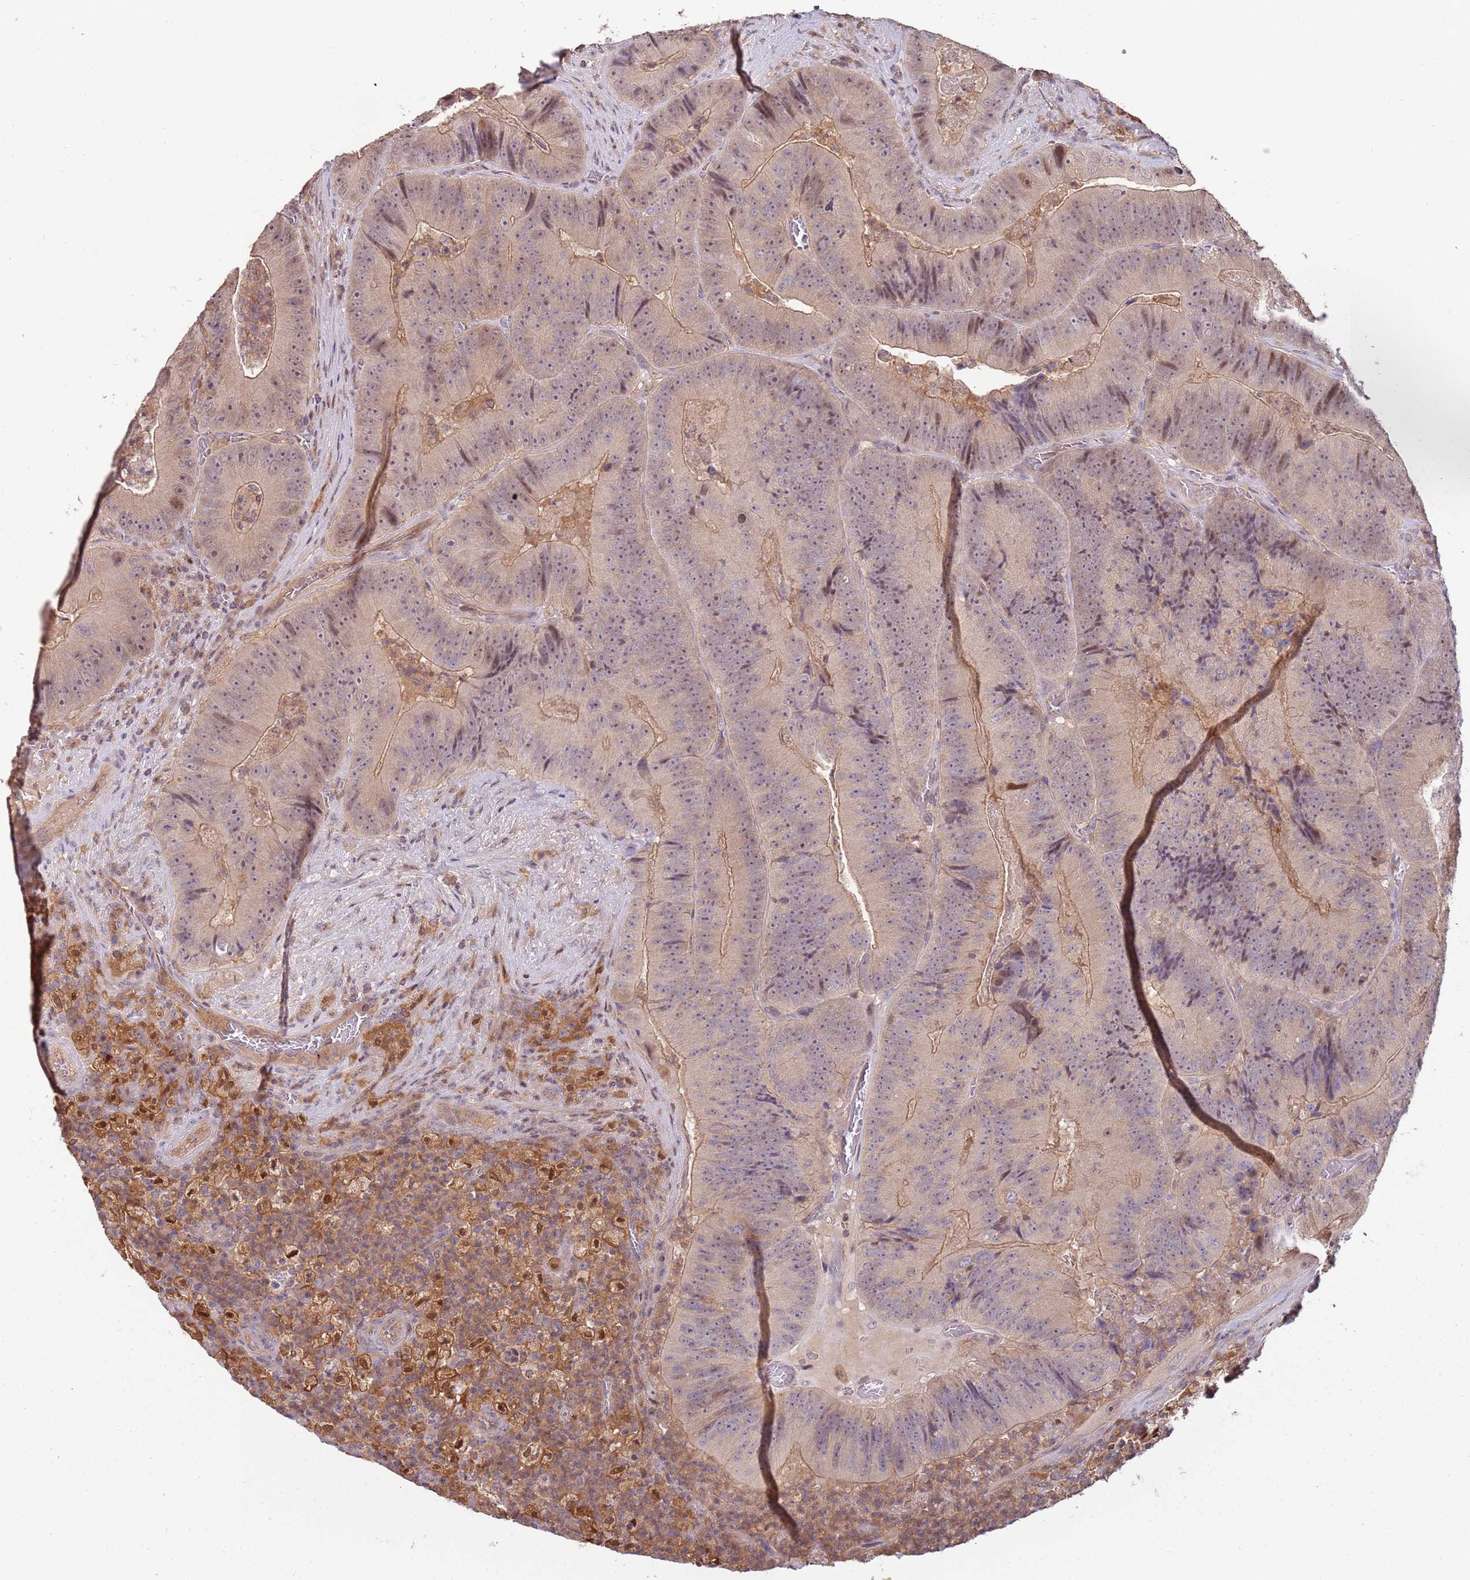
{"staining": {"intensity": "weak", "quantity": "25%-75%", "location": "cytoplasmic/membranous,nuclear"}, "tissue": "colorectal cancer", "cell_type": "Tumor cells", "image_type": "cancer", "snomed": [{"axis": "morphology", "description": "Adenocarcinoma, NOS"}, {"axis": "topography", "description": "Colon"}], "caption": "The histopathology image reveals staining of adenocarcinoma (colorectal), revealing weak cytoplasmic/membranous and nuclear protein staining (brown color) within tumor cells. (Stains: DAB in brown, nuclei in blue, Microscopy: brightfield microscopy at high magnification).", "gene": "GSTO2", "patient": {"sex": "female", "age": 86}}